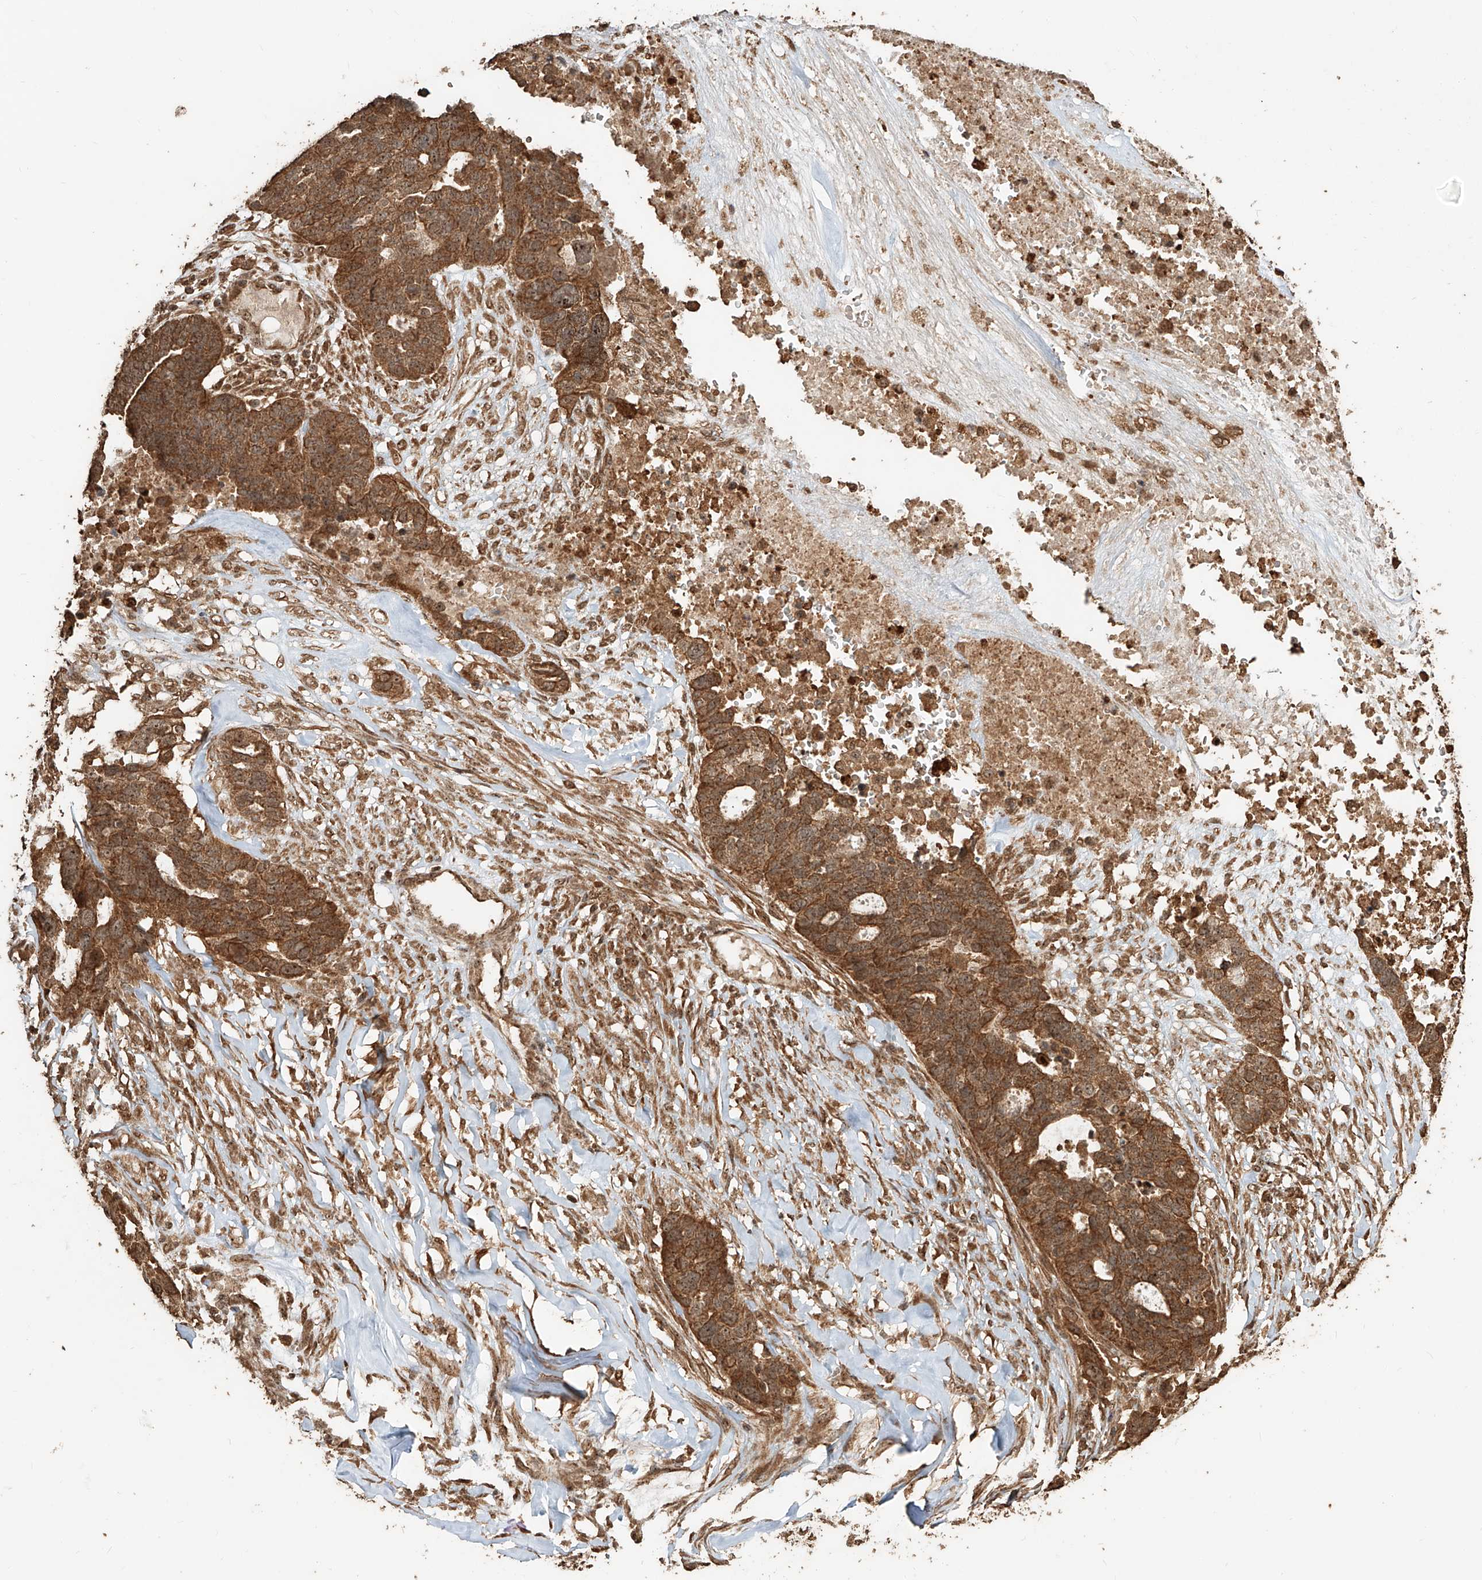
{"staining": {"intensity": "moderate", "quantity": ">75%", "location": "cytoplasmic/membranous,nuclear"}, "tissue": "ovarian cancer", "cell_type": "Tumor cells", "image_type": "cancer", "snomed": [{"axis": "morphology", "description": "Cystadenocarcinoma, serous, NOS"}, {"axis": "topography", "description": "Ovary"}], "caption": "The image reveals staining of serous cystadenocarcinoma (ovarian), revealing moderate cytoplasmic/membranous and nuclear protein expression (brown color) within tumor cells.", "gene": "ZNF660", "patient": {"sex": "female", "age": 59}}